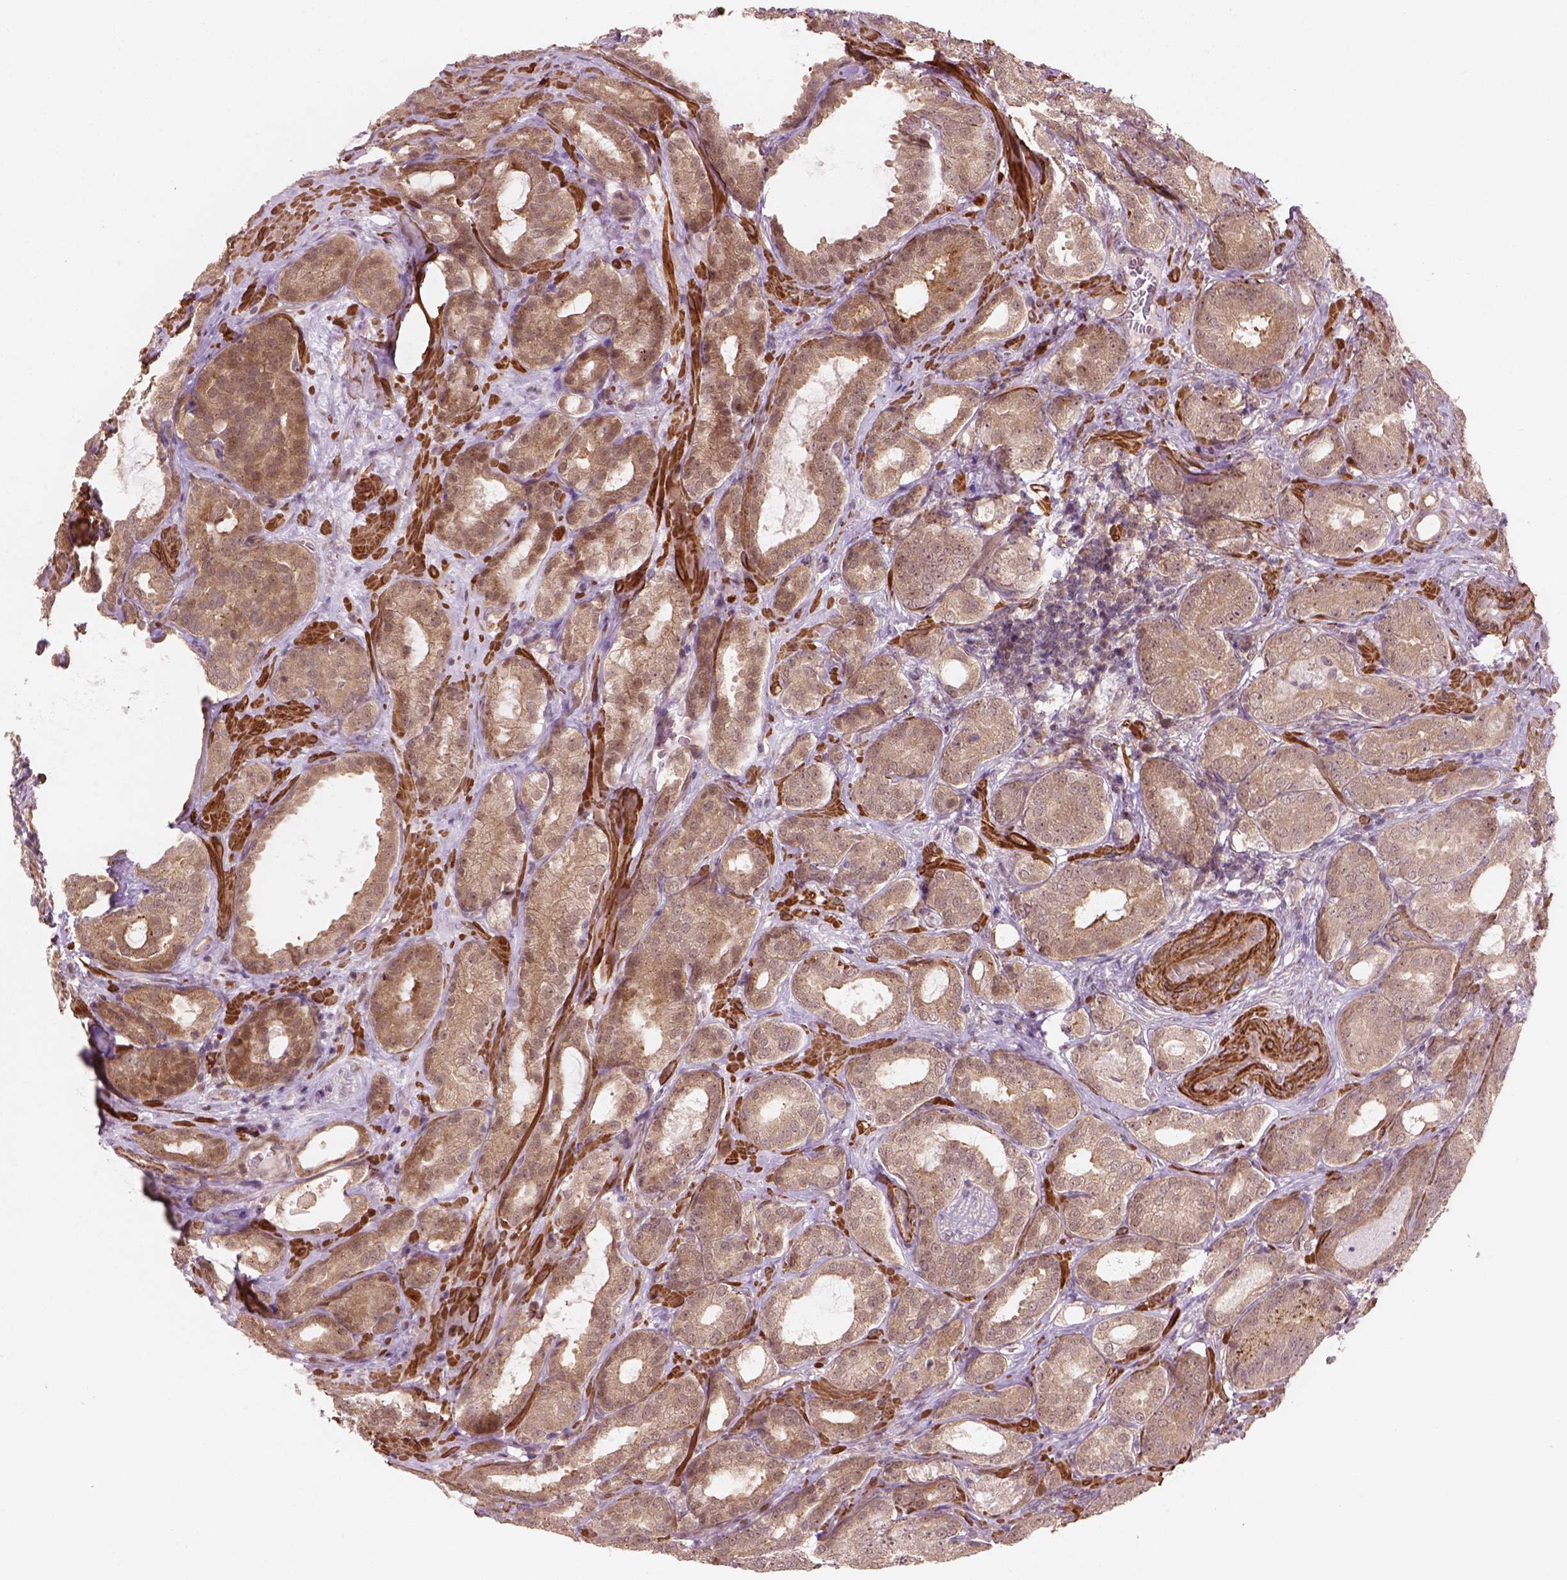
{"staining": {"intensity": "weak", "quantity": ">75%", "location": "cytoplasmic/membranous,nuclear"}, "tissue": "prostate cancer", "cell_type": "Tumor cells", "image_type": "cancer", "snomed": [{"axis": "morphology", "description": "Adenocarcinoma, High grade"}, {"axis": "topography", "description": "Prostate"}], "caption": "A micrograph of human prostate cancer stained for a protein reveals weak cytoplasmic/membranous and nuclear brown staining in tumor cells.", "gene": "PSMD11", "patient": {"sex": "male", "age": 64}}